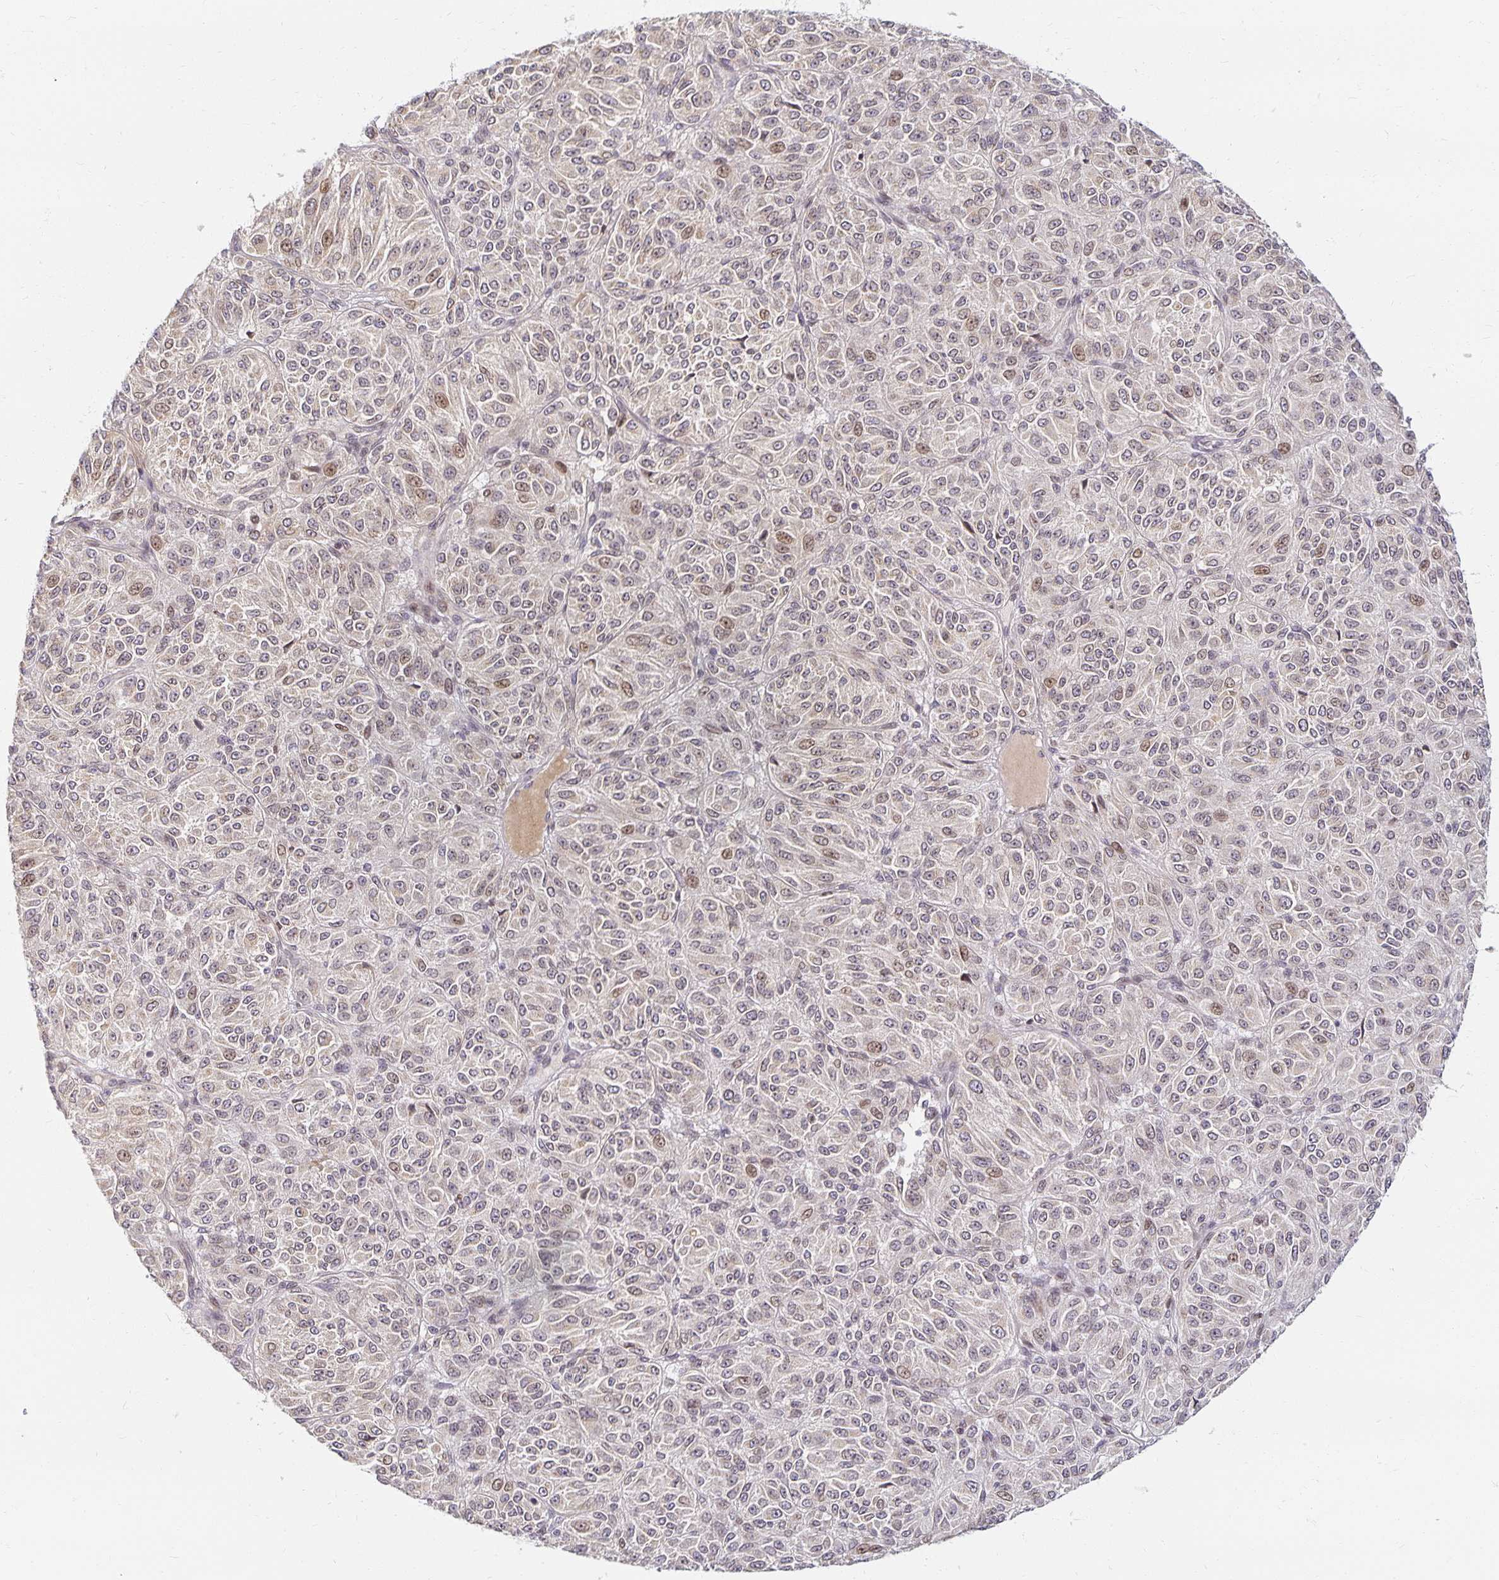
{"staining": {"intensity": "weak", "quantity": "25%-75%", "location": "nuclear"}, "tissue": "melanoma", "cell_type": "Tumor cells", "image_type": "cancer", "snomed": [{"axis": "morphology", "description": "Malignant melanoma, Metastatic site"}, {"axis": "topography", "description": "Brain"}], "caption": "Melanoma was stained to show a protein in brown. There is low levels of weak nuclear expression in approximately 25%-75% of tumor cells. (DAB IHC with brightfield microscopy, high magnification).", "gene": "EHF", "patient": {"sex": "female", "age": 56}}